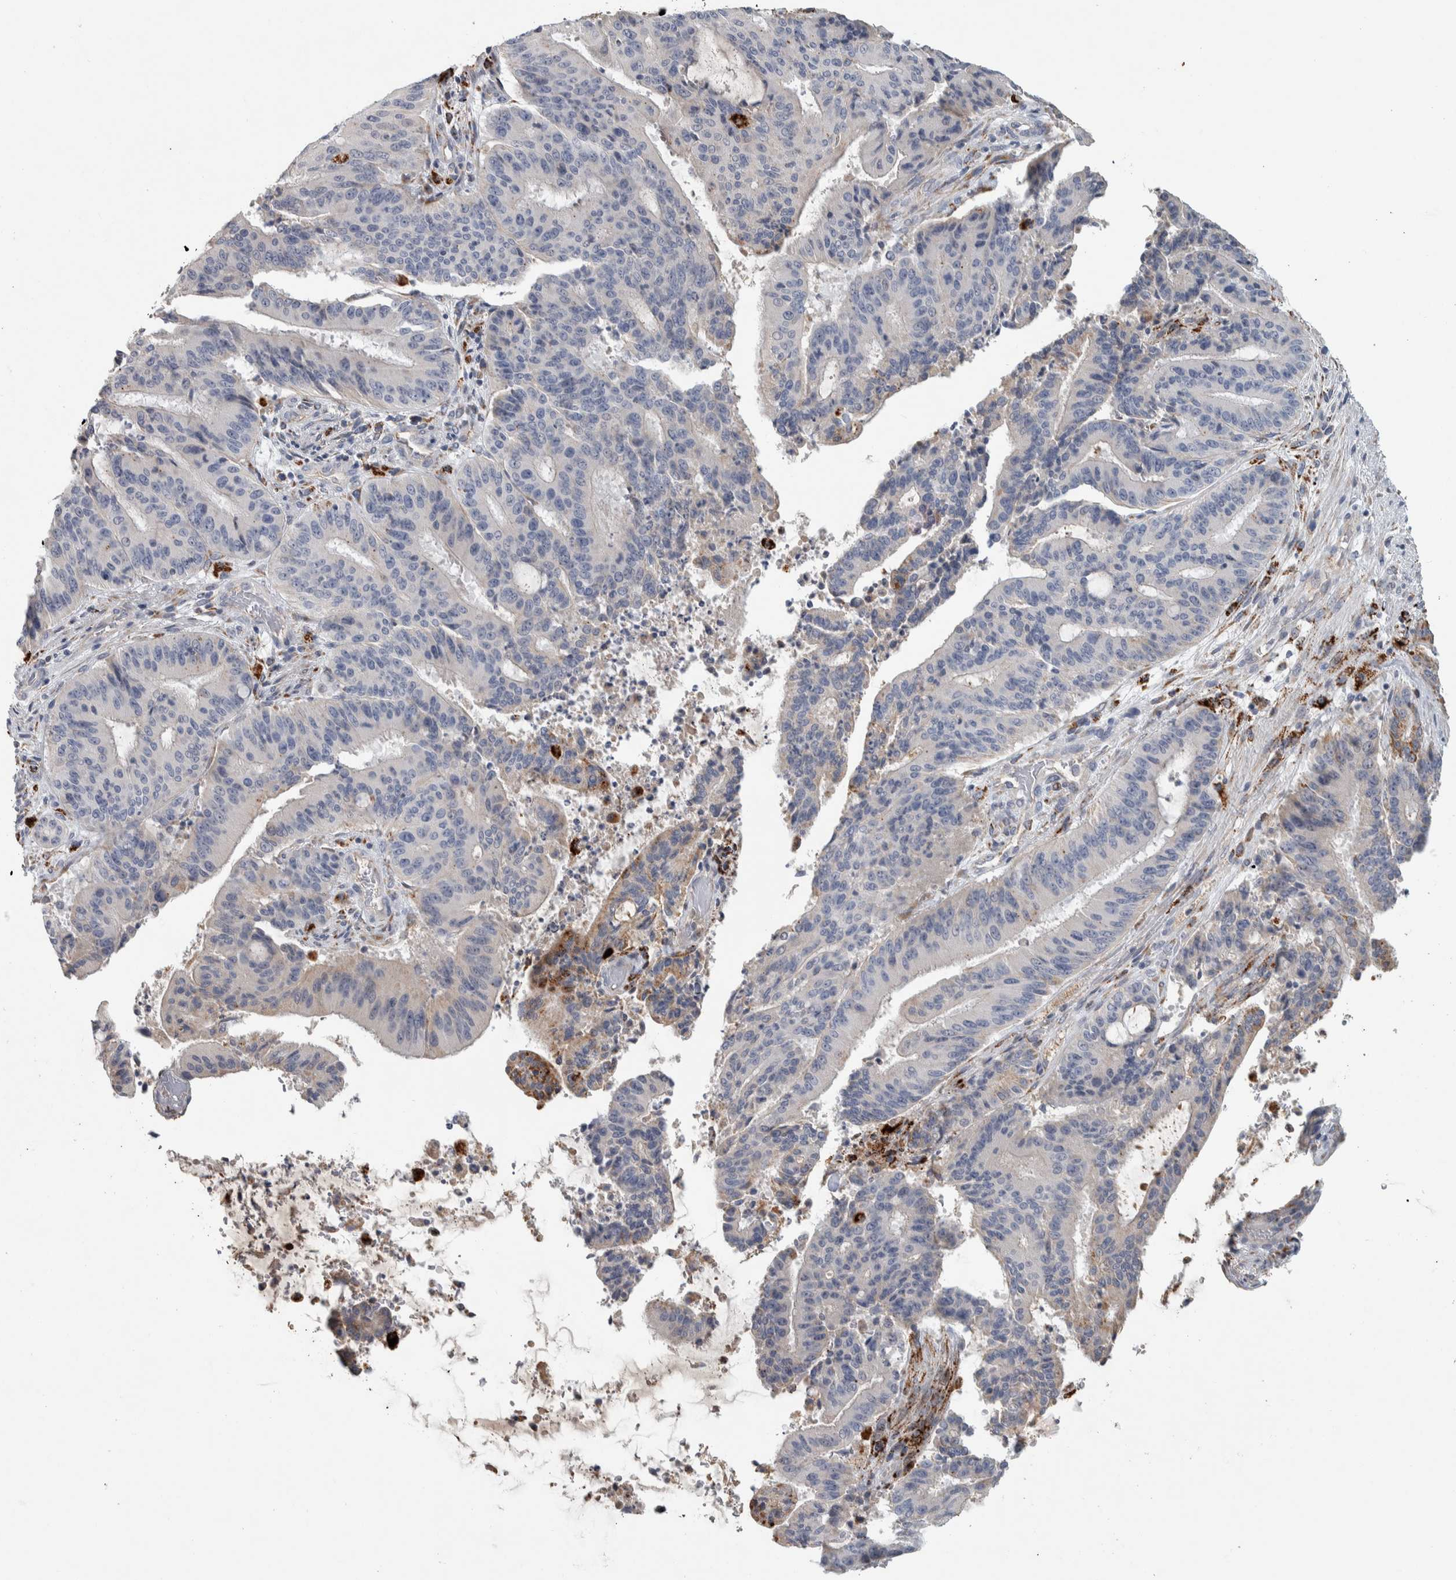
{"staining": {"intensity": "negative", "quantity": "none", "location": "none"}, "tissue": "liver cancer", "cell_type": "Tumor cells", "image_type": "cancer", "snomed": [{"axis": "morphology", "description": "Normal tissue, NOS"}, {"axis": "morphology", "description": "Cholangiocarcinoma"}, {"axis": "topography", "description": "Liver"}, {"axis": "topography", "description": "Peripheral nerve tissue"}], "caption": "An image of human liver cancer (cholangiocarcinoma) is negative for staining in tumor cells.", "gene": "FAM78A", "patient": {"sex": "female", "age": 73}}